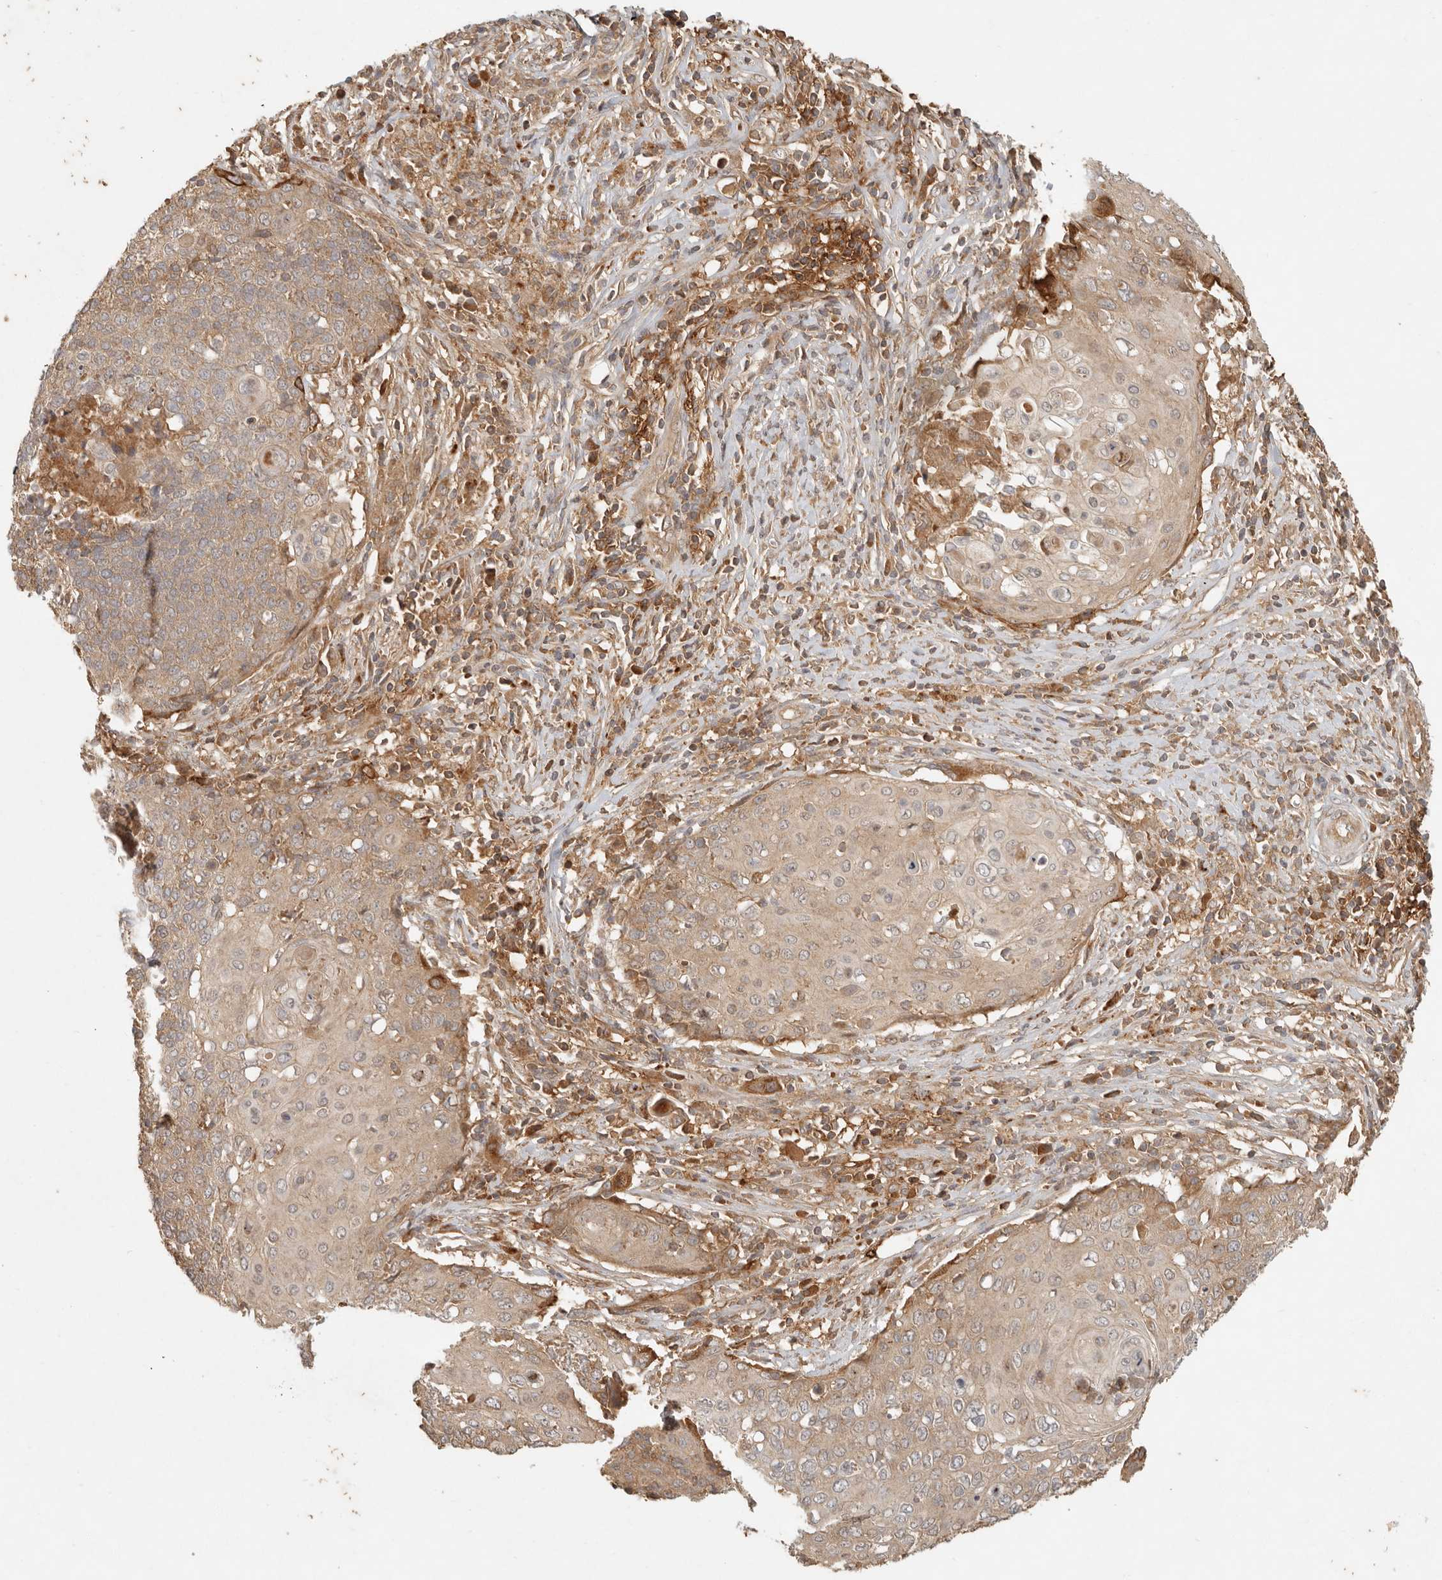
{"staining": {"intensity": "moderate", "quantity": ">75%", "location": "cytoplasmic/membranous"}, "tissue": "cervical cancer", "cell_type": "Tumor cells", "image_type": "cancer", "snomed": [{"axis": "morphology", "description": "Squamous cell carcinoma, NOS"}, {"axis": "topography", "description": "Cervix"}], "caption": "The immunohistochemical stain shows moderate cytoplasmic/membranous expression in tumor cells of cervical cancer (squamous cell carcinoma) tissue.", "gene": "ANKRD61", "patient": {"sex": "female", "age": 39}}